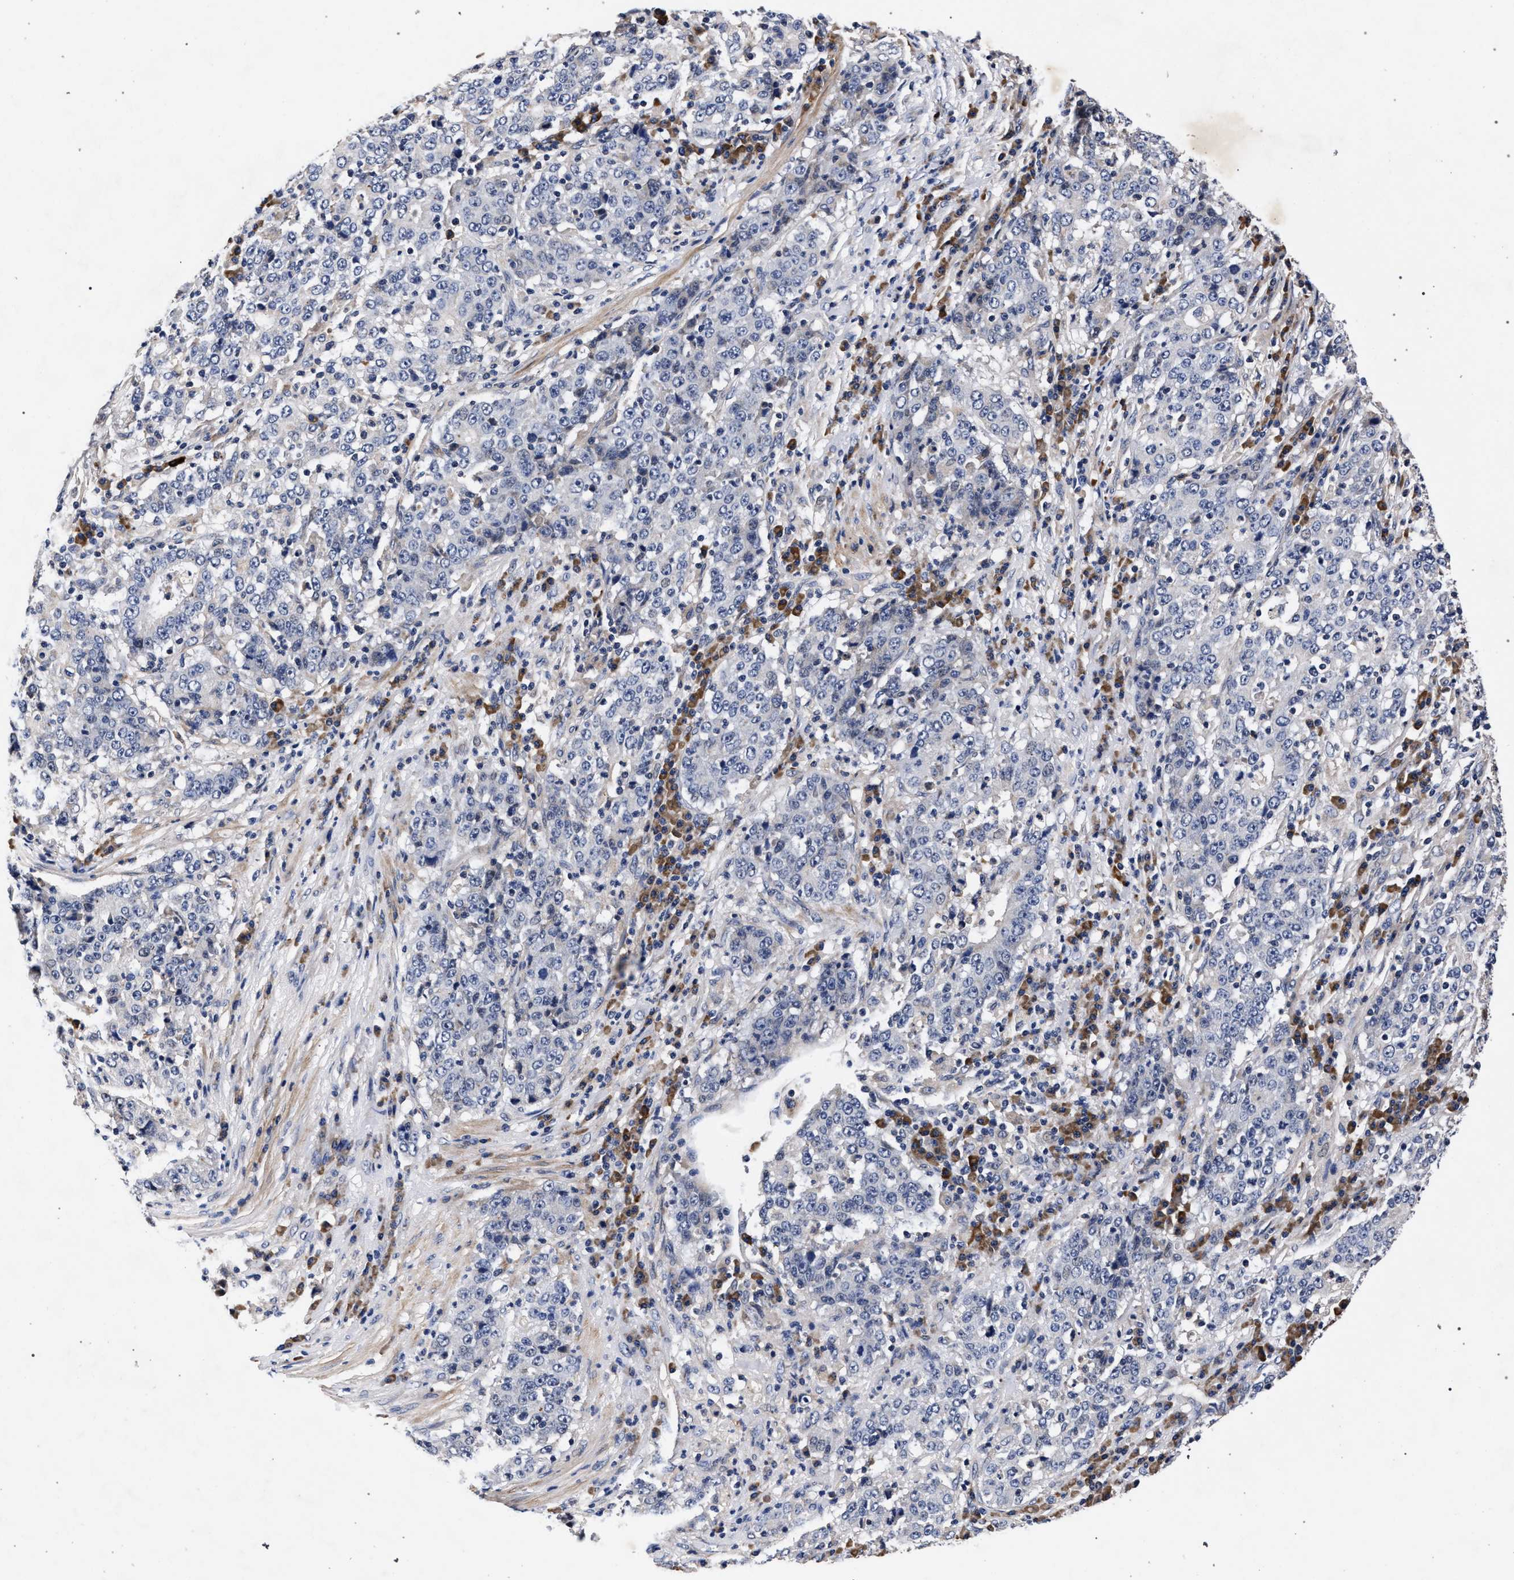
{"staining": {"intensity": "negative", "quantity": "none", "location": "none"}, "tissue": "stomach cancer", "cell_type": "Tumor cells", "image_type": "cancer", "snomed": [{"axis": "morphology", "description": "Adenocarcinoma, NOS"}, {"axis": "topography", "description": "Stomach"}], "caption": "DAB (3,3'-diaminobenzidine) immunohistochemical staining of human stomach cancer reveals no significant positivity in tumor cells.", "gene": "CFAP95", "patient": {"sex": "male", "age": 59}}